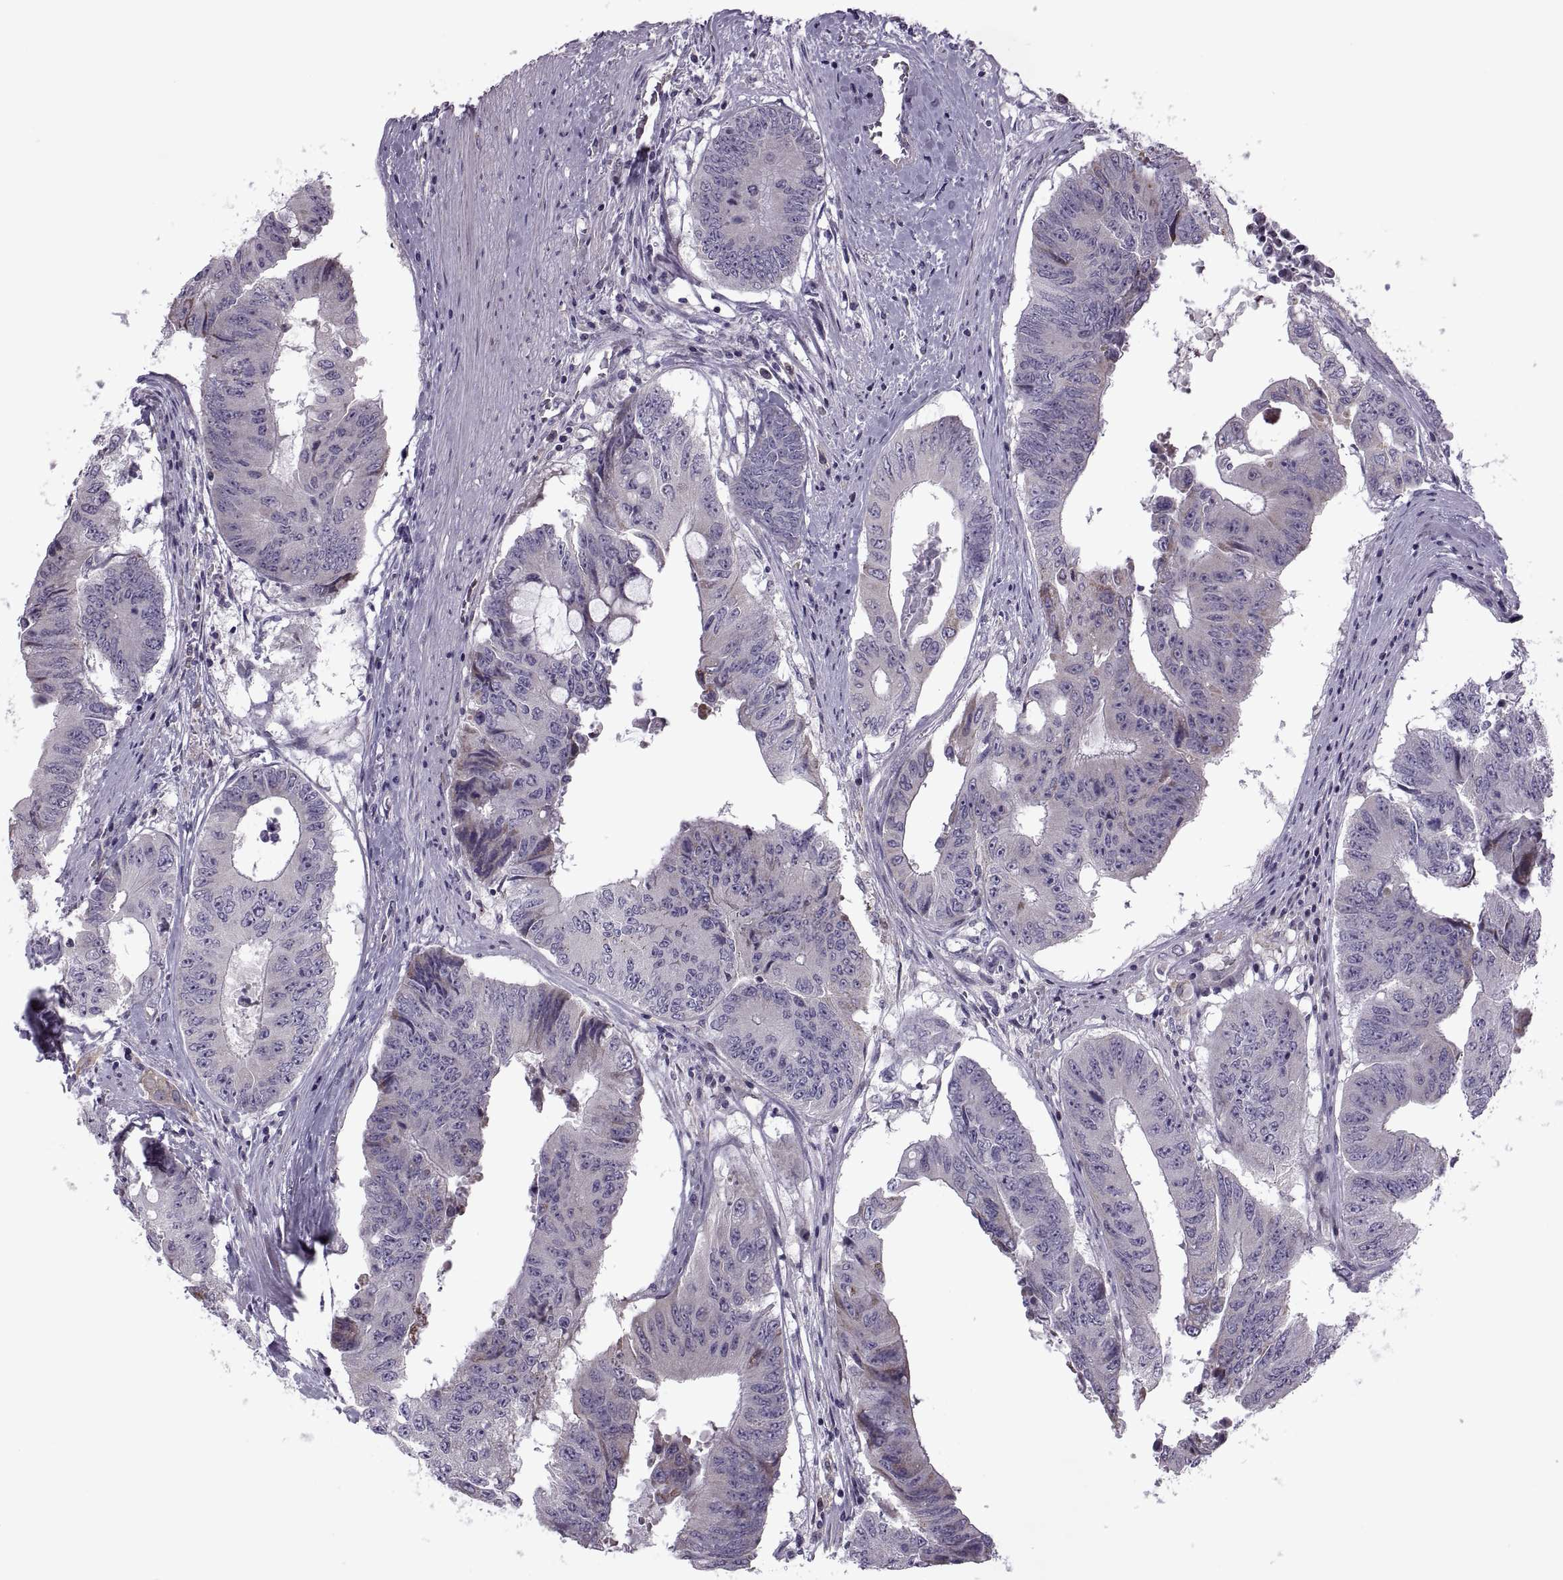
{"staining": {"intensity": "negative", "quantity": "none", "location": "none"}, "tissue": "colorectal cancer", "cell_type": "Tumor cells", "image_type": "cancer", "snomed": [{"axis": "morphology", "description": "Adenocarcinoma, NOS"}, {"axis": "topography", "description": "Rectum"}], "caption": "Adenocarcinoma (colorectal) stained for a protein using immunohistochemistry (IHC) exhibits no positivity tumor cells.", "gene": "ODF3", "patient": {"sex": "male", "age": 59}}